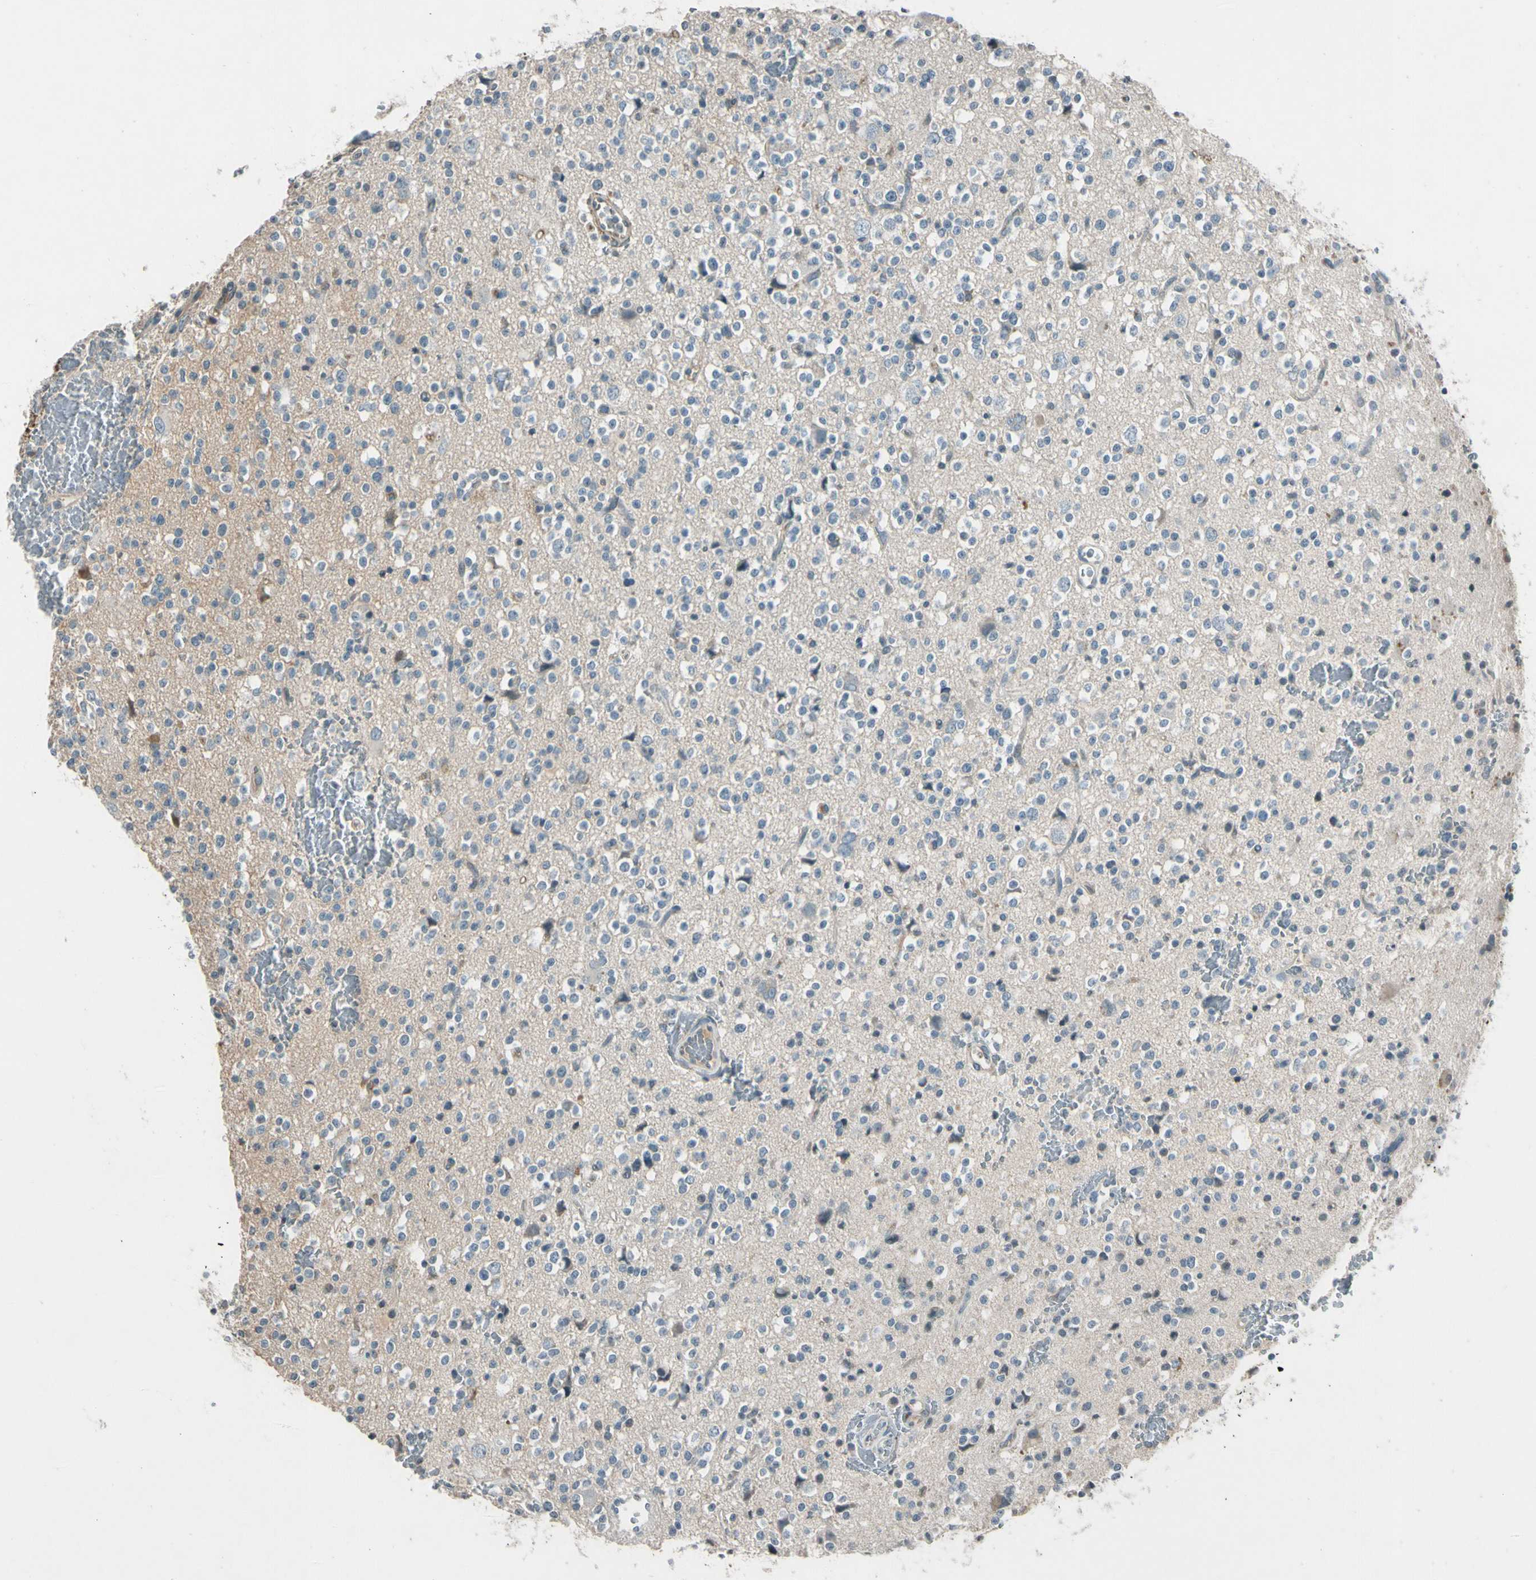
{"staining": {"intensity": "negative", "quantity": "none", "location": "none"}, "tissue": "glioma", "cell_type": "Tumor cells", "image_type": "cancer", "snomed": [{"axis": "morphology", "description": "Glioma, malignant, High grade"}, {"axis": "topography", "description": "Brain"}], "caption": "A histopathology image of human malignant glioma (high-grade) is negative for staining in tumor cells.", "gene": "PDPN", "patient": {"sex": "male", "age": 47}}